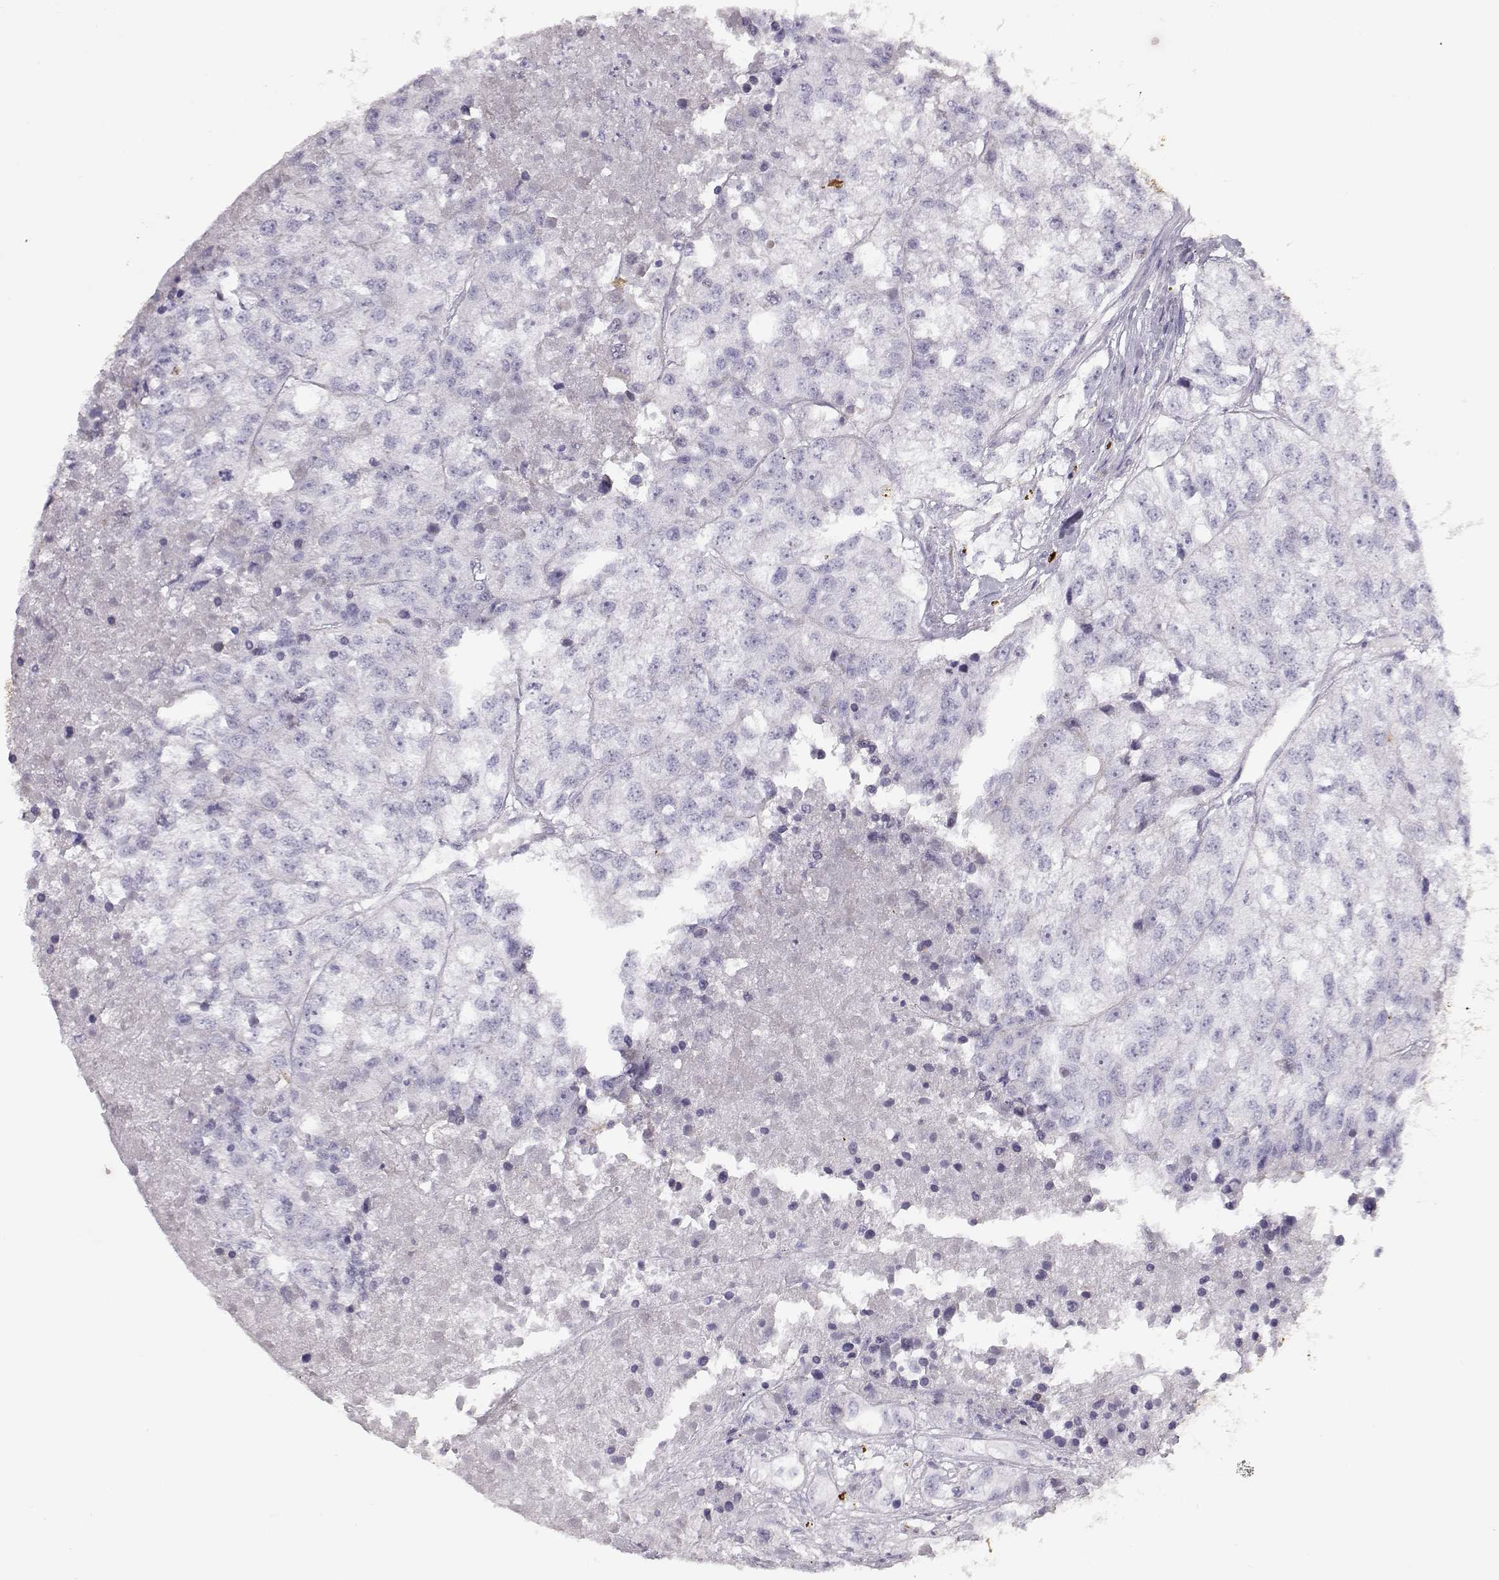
{"staining": {"intensity": "negative", "quantity": "none", "location": "none"}, "tissue": "renal cancer", "cell_type": "Tumor cells", "image_type": "cancer", "snomed": [{"axis": "morphology", "description": "Adenocarcinoma, NOS"}, {"axis": "topography", "description": "Kidney"}], "caption": "An image of human renal cancer is negative for staining in tumor cells.", "gene": "S100B", "patient": {"sex": "male", "age": 56}}